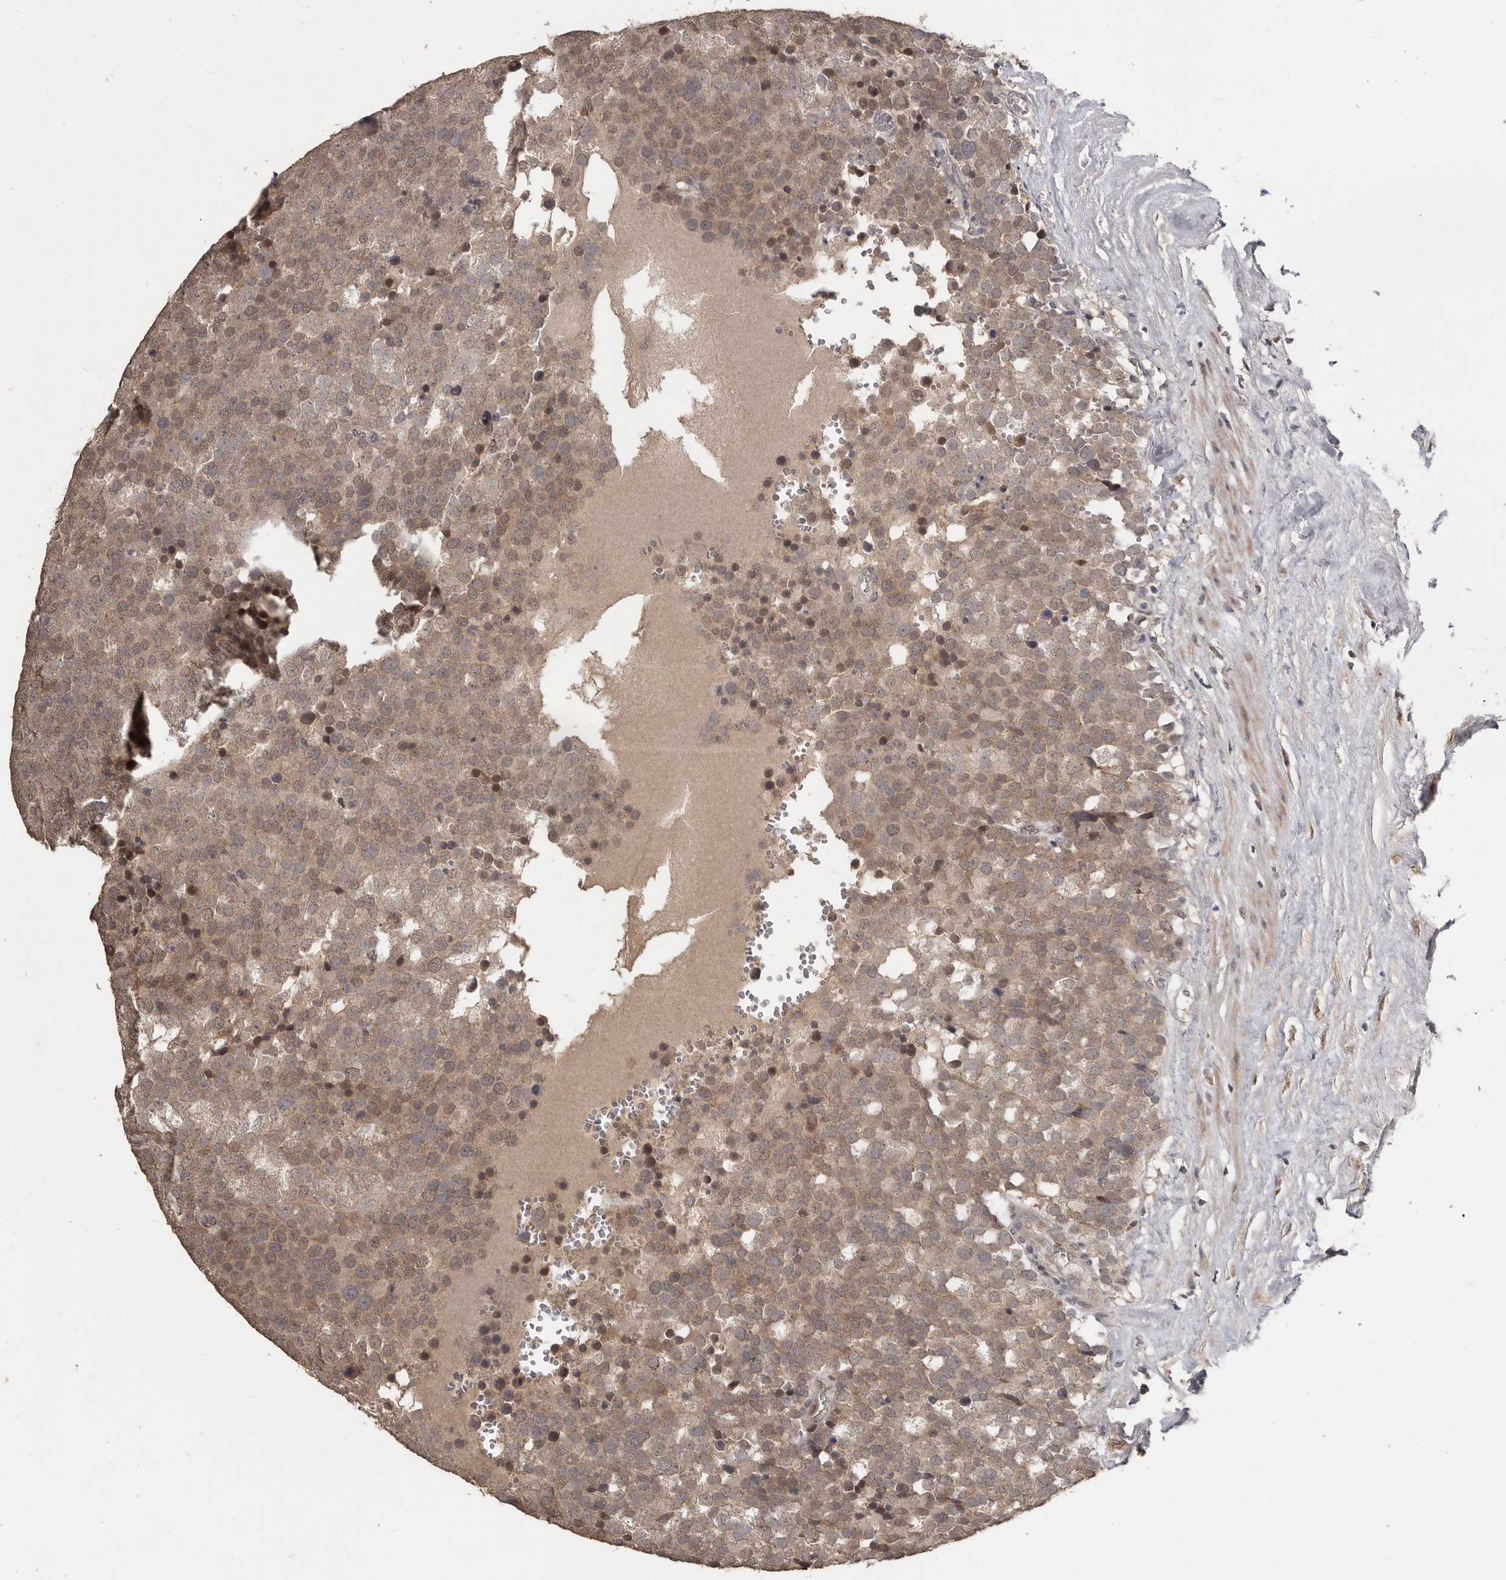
{"staining": {"intensity": "moderate", "quantity": "25%-75%", "location": "cytoplasmic/membranous,nuclear"}, "tissue": "testis cancer", "cell_type": "Tumor cells", "image_type": "cancer", "snomed": [{"axis": "morphology", "description": "Seminoma, NOS"}, {"axis": "topography", "description": "Testis"}], "caption": "Immunohistochemical staining of seminoma (testis) demonstrates medium levels of moderate cytoplasmic/membranous and nuclear protein positivity in about 25%-75% of tumor cells.", "gene": "ZFP14", "patient": {"sex": "male", "age": 71}}